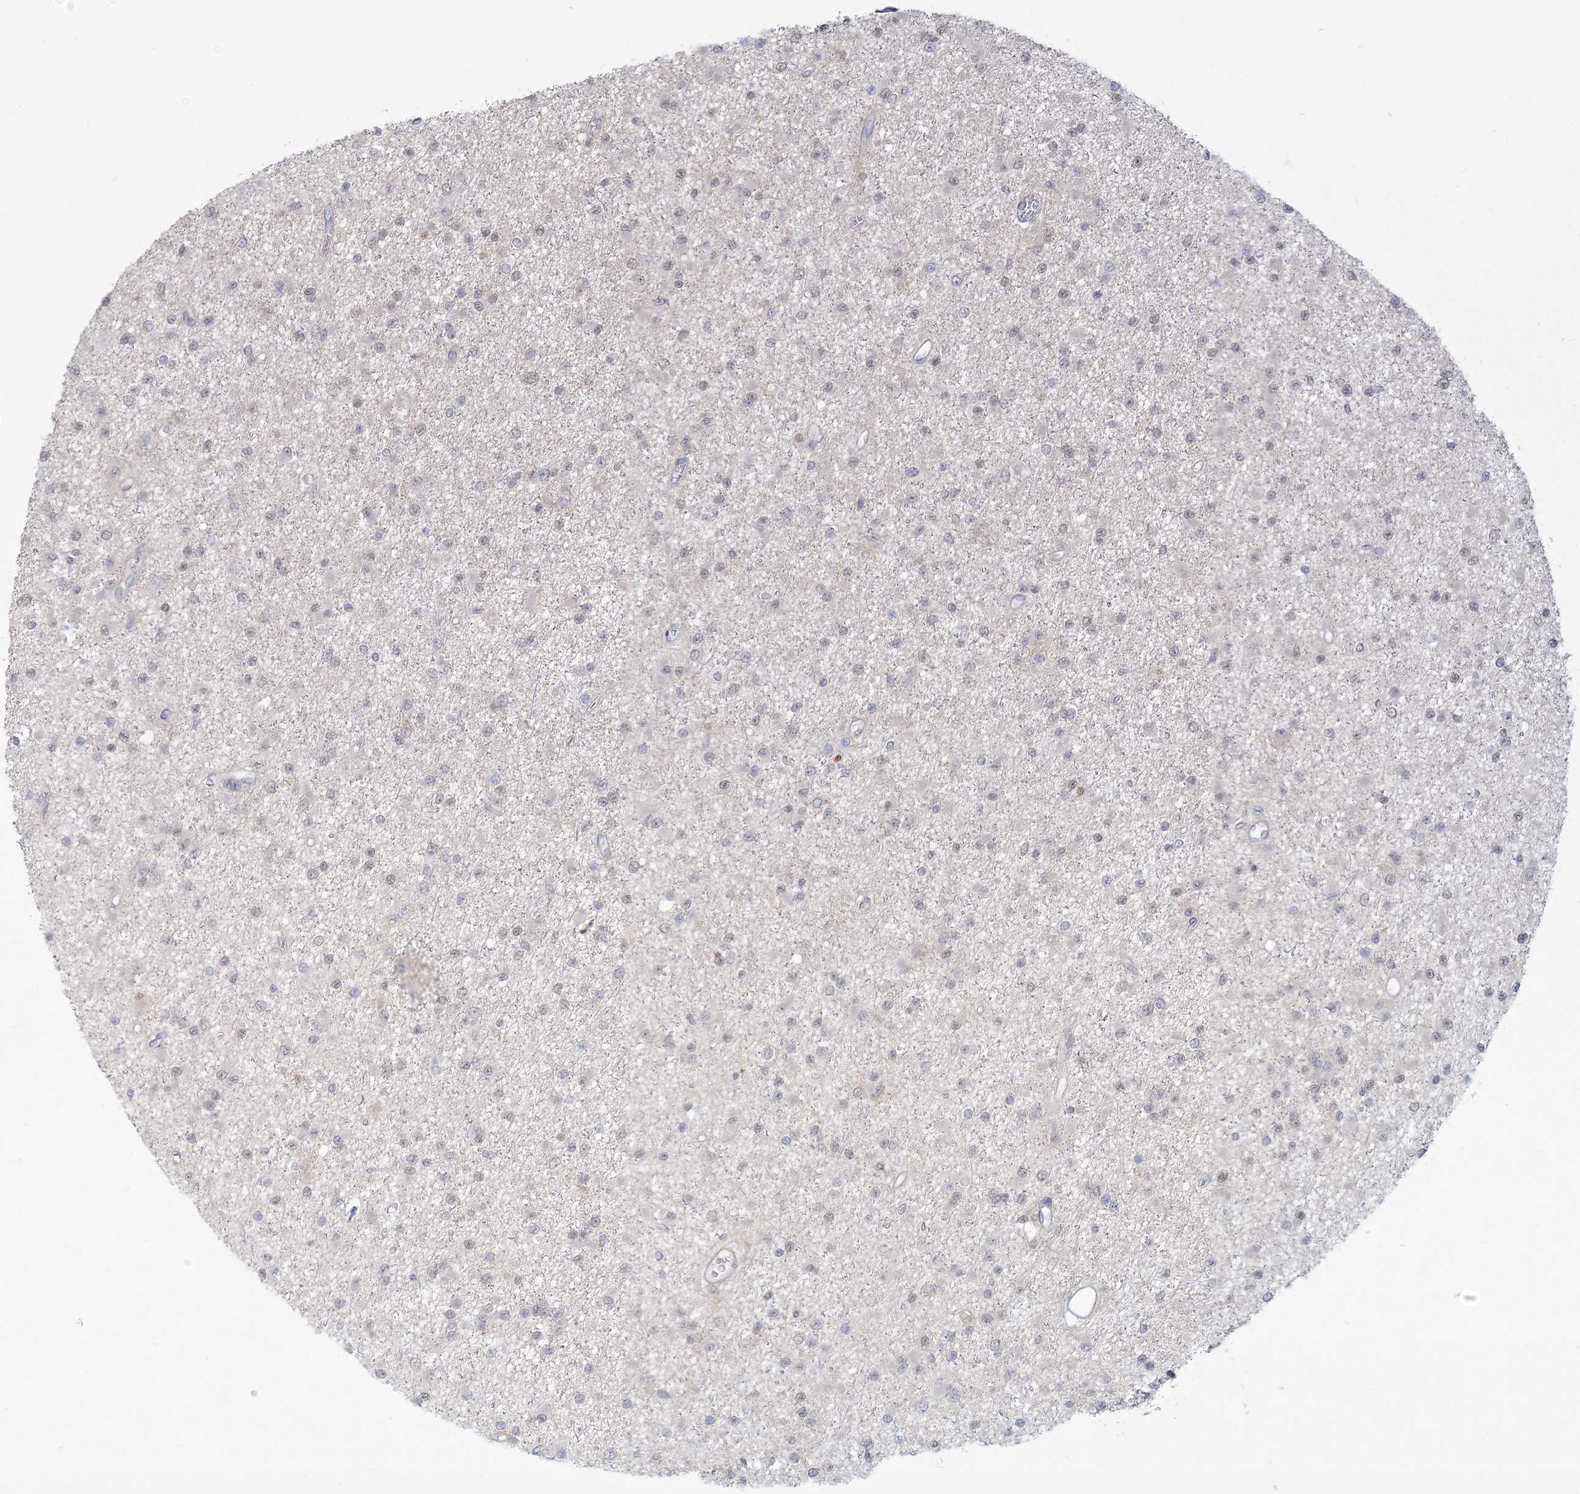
{"staining": {"intensity": "weak", "quantity": "<25%", "location": "nuclear"}, "tissue": "glioma", "cell_type": "Tumor cells", "image_type": "cancer", "snomed": [{"axis": "morphology", "description": "Glioma, malignant, Low grade"}, {"axis": "topography", "description": "Brain"}], "caption": "Glioma stained for a protein using immunohistochemistry (IHC) demonstrates no staining tumor cells.", "gene": "ANKS1A", "patient": {"sex": "female", "age": 22}}